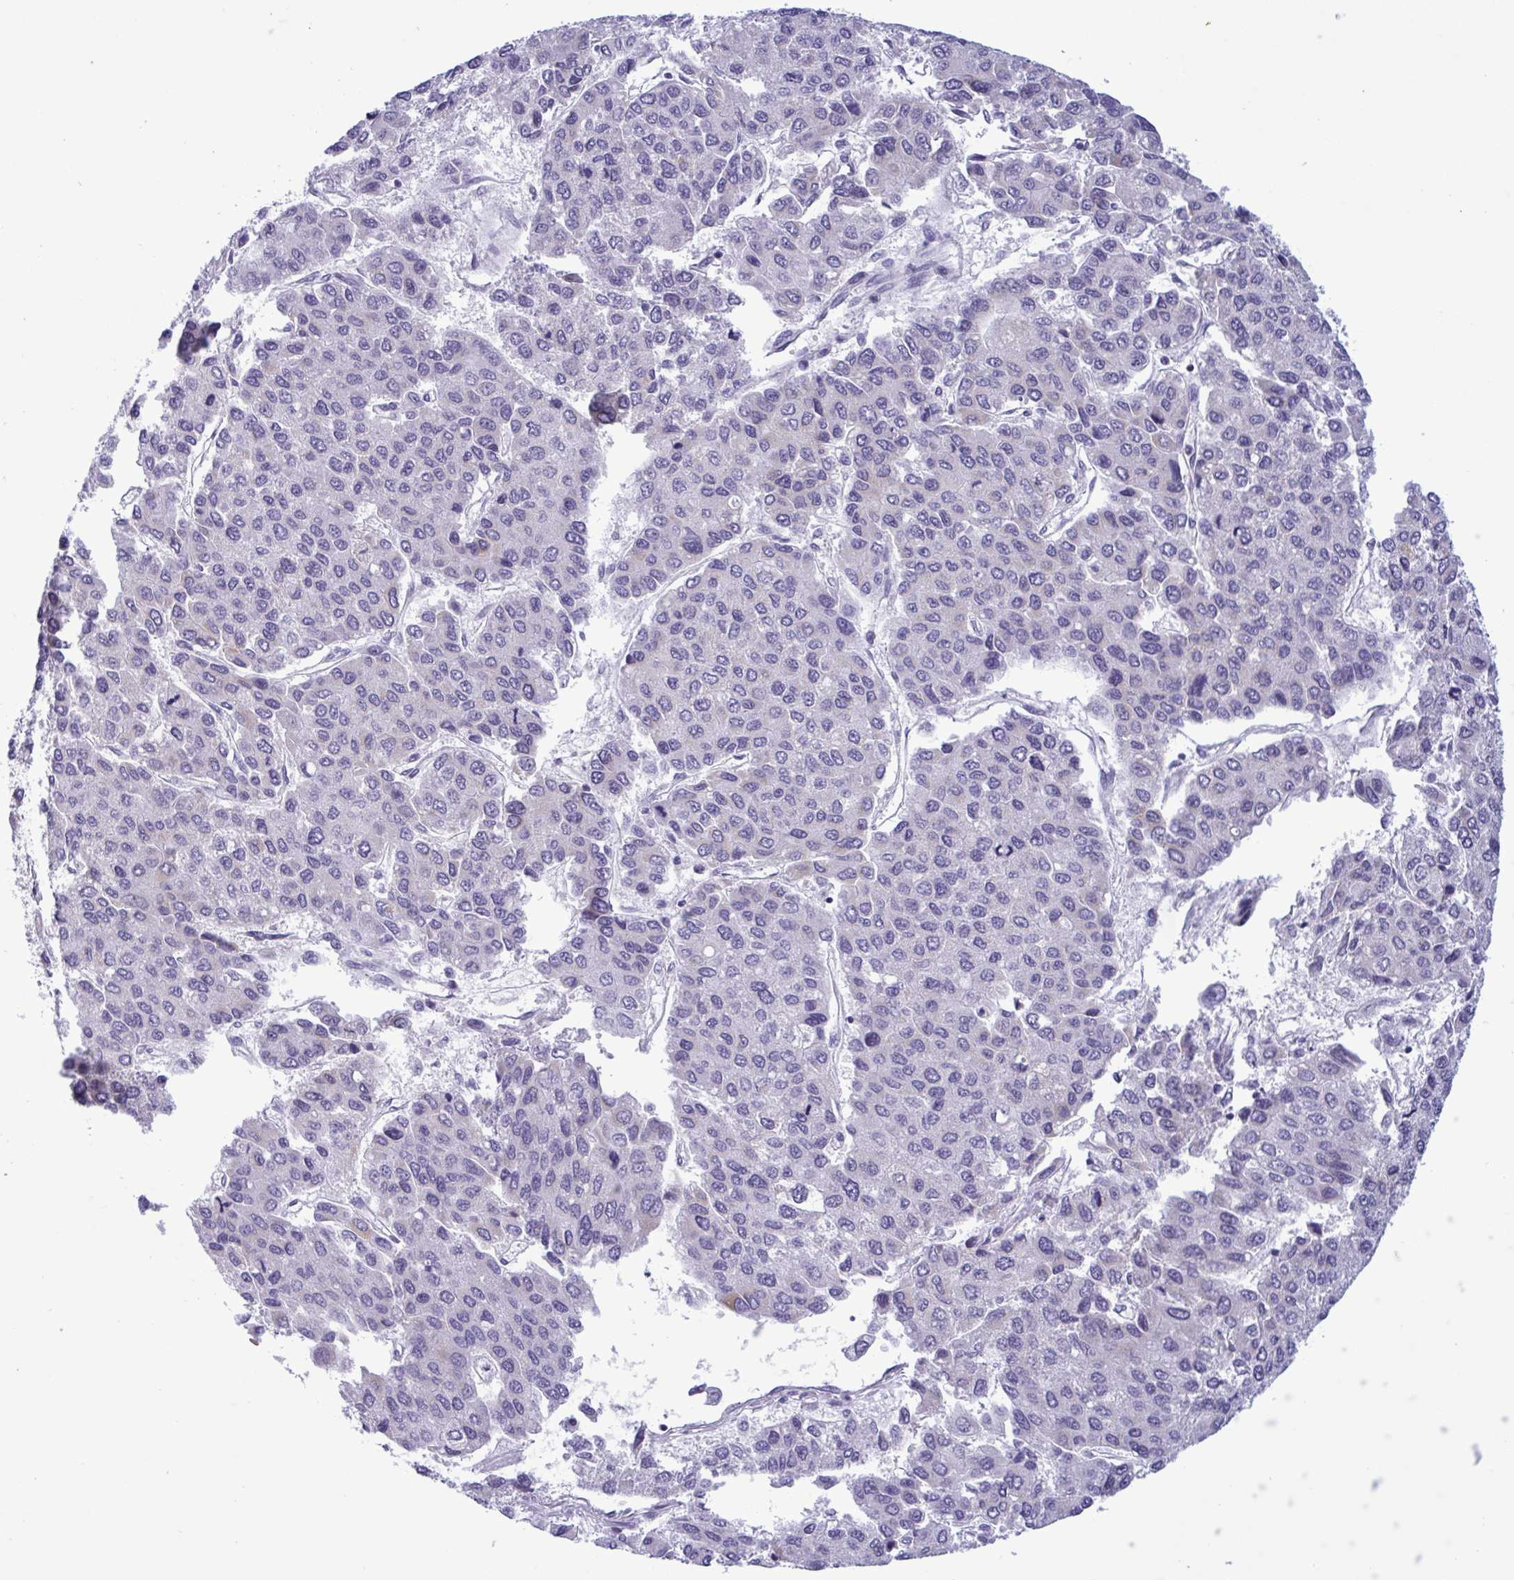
{"staining": {"intensity": "negative", "quantity": "none", "location": "none"}, "tissue": "liver cancer", "cell_type": "Tumor cells", "image_type": "cancer", "snomed": [{"axis": "morphology", "description": "Carcinoma, Hepatocellular, NOS"}, {"axis": "topography", "description": "Liver"}], "caption": "Protein analysis of hepatocellular carcinoma (liver) exhibits no significant staining in tumor cells. The staining is performed using DAB brown chromogen with nuclei counter-stained in using hematoxylin.", "gene": "DOCK11", "patient": {"sex": "female", "age": 66}}